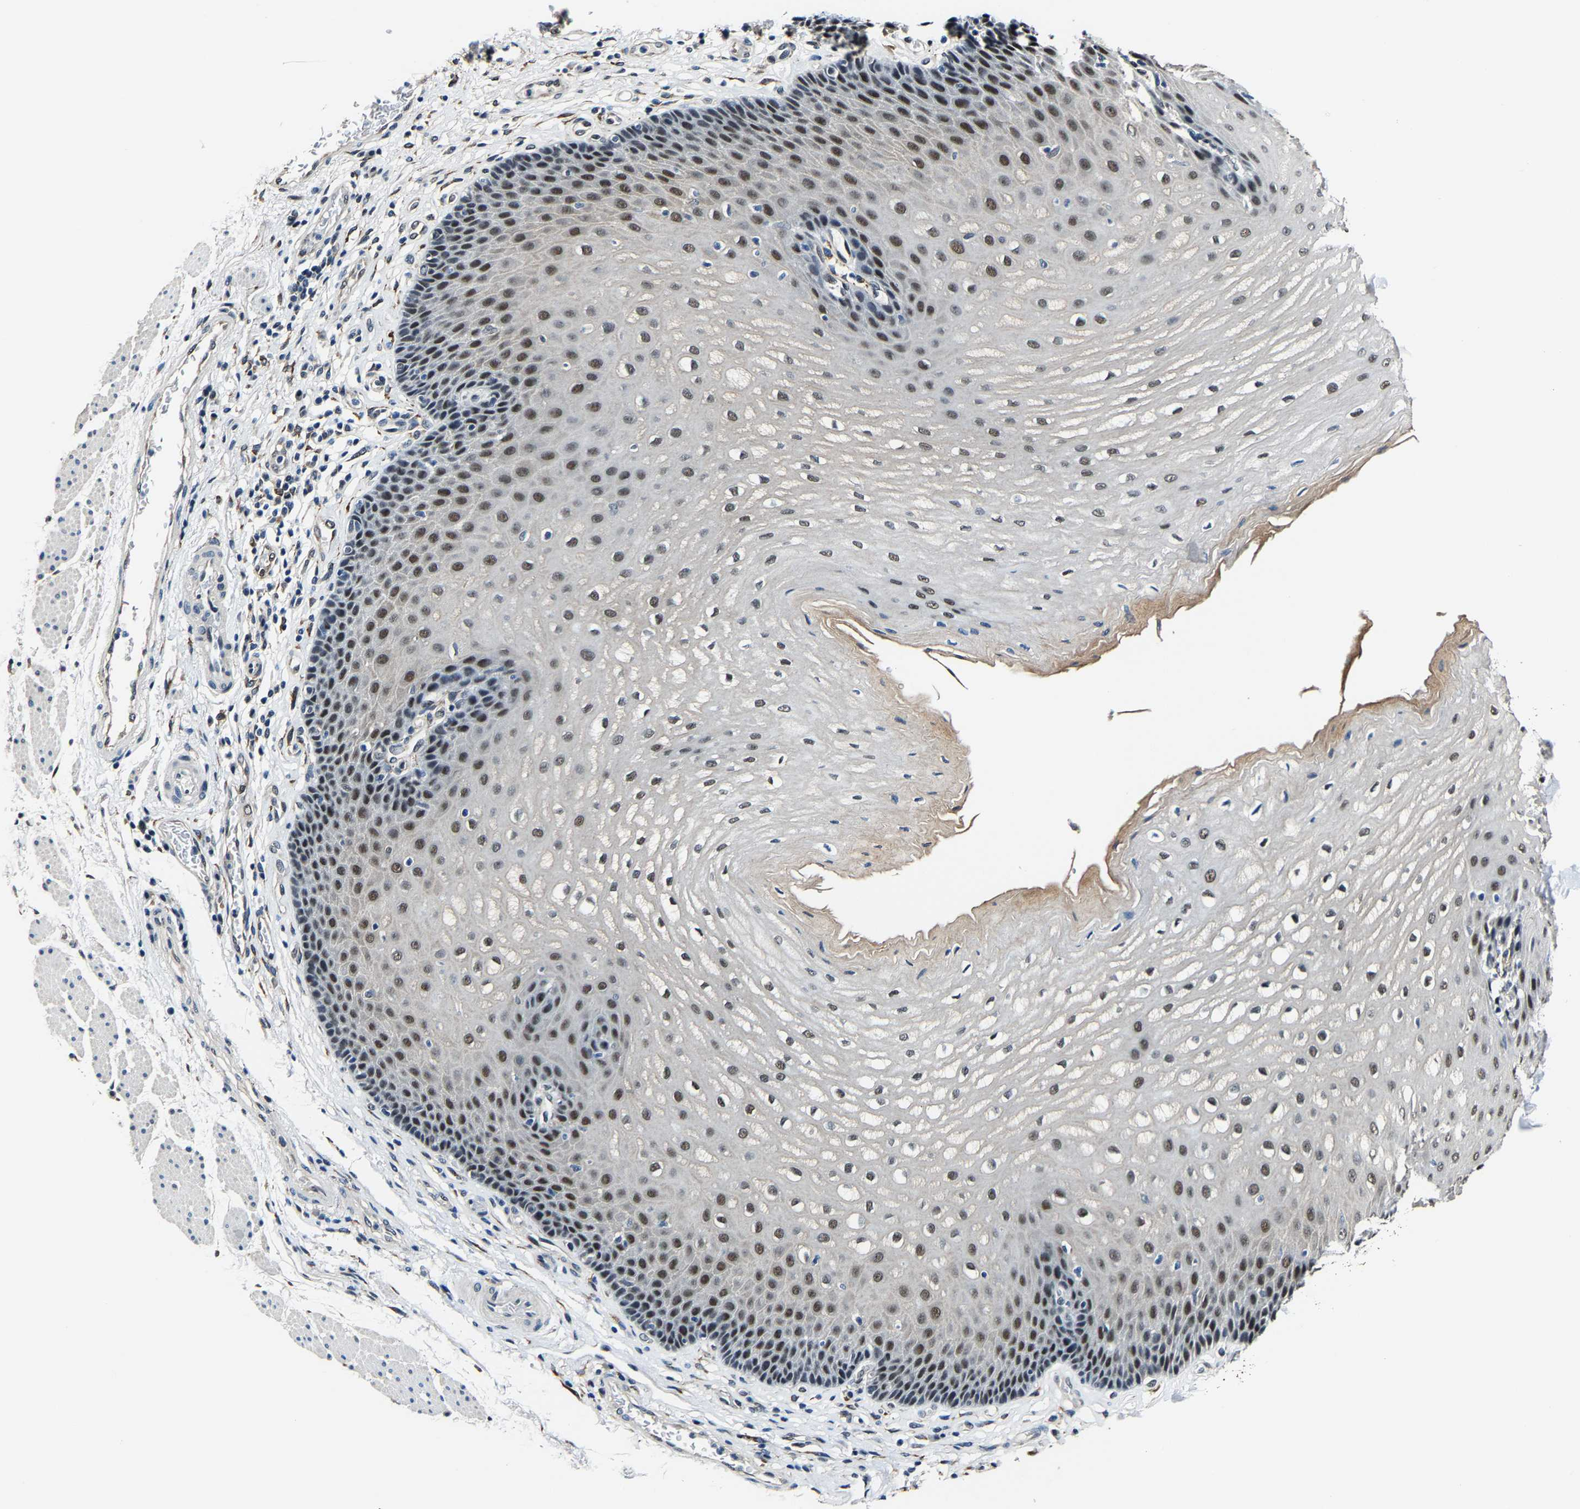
{"staining": {"intensity": "moderate", "quantity": ">75%", "location": "nuclear"}, "tissue": "esophagus", "cell_type": "Squamous epithelial cells", "image_type": "normal", "snomed": [{"axis": "morphology", "description": "Normal tissue, NOS"}, {"axis": "topography", "description": "Esophagus"}], "caption": "Protein positivity by immunohistochemistry (IHC) demonstrates moderate nuclear staining in about >75% of squamous epithelial cells in benign esophagus. (DAB (3,3'-diaminobenzidine) = brown stain, brightfield microscopy at high magnification).", "gene": "METTL1", "patient": {"sex": "male", "age": 54}}